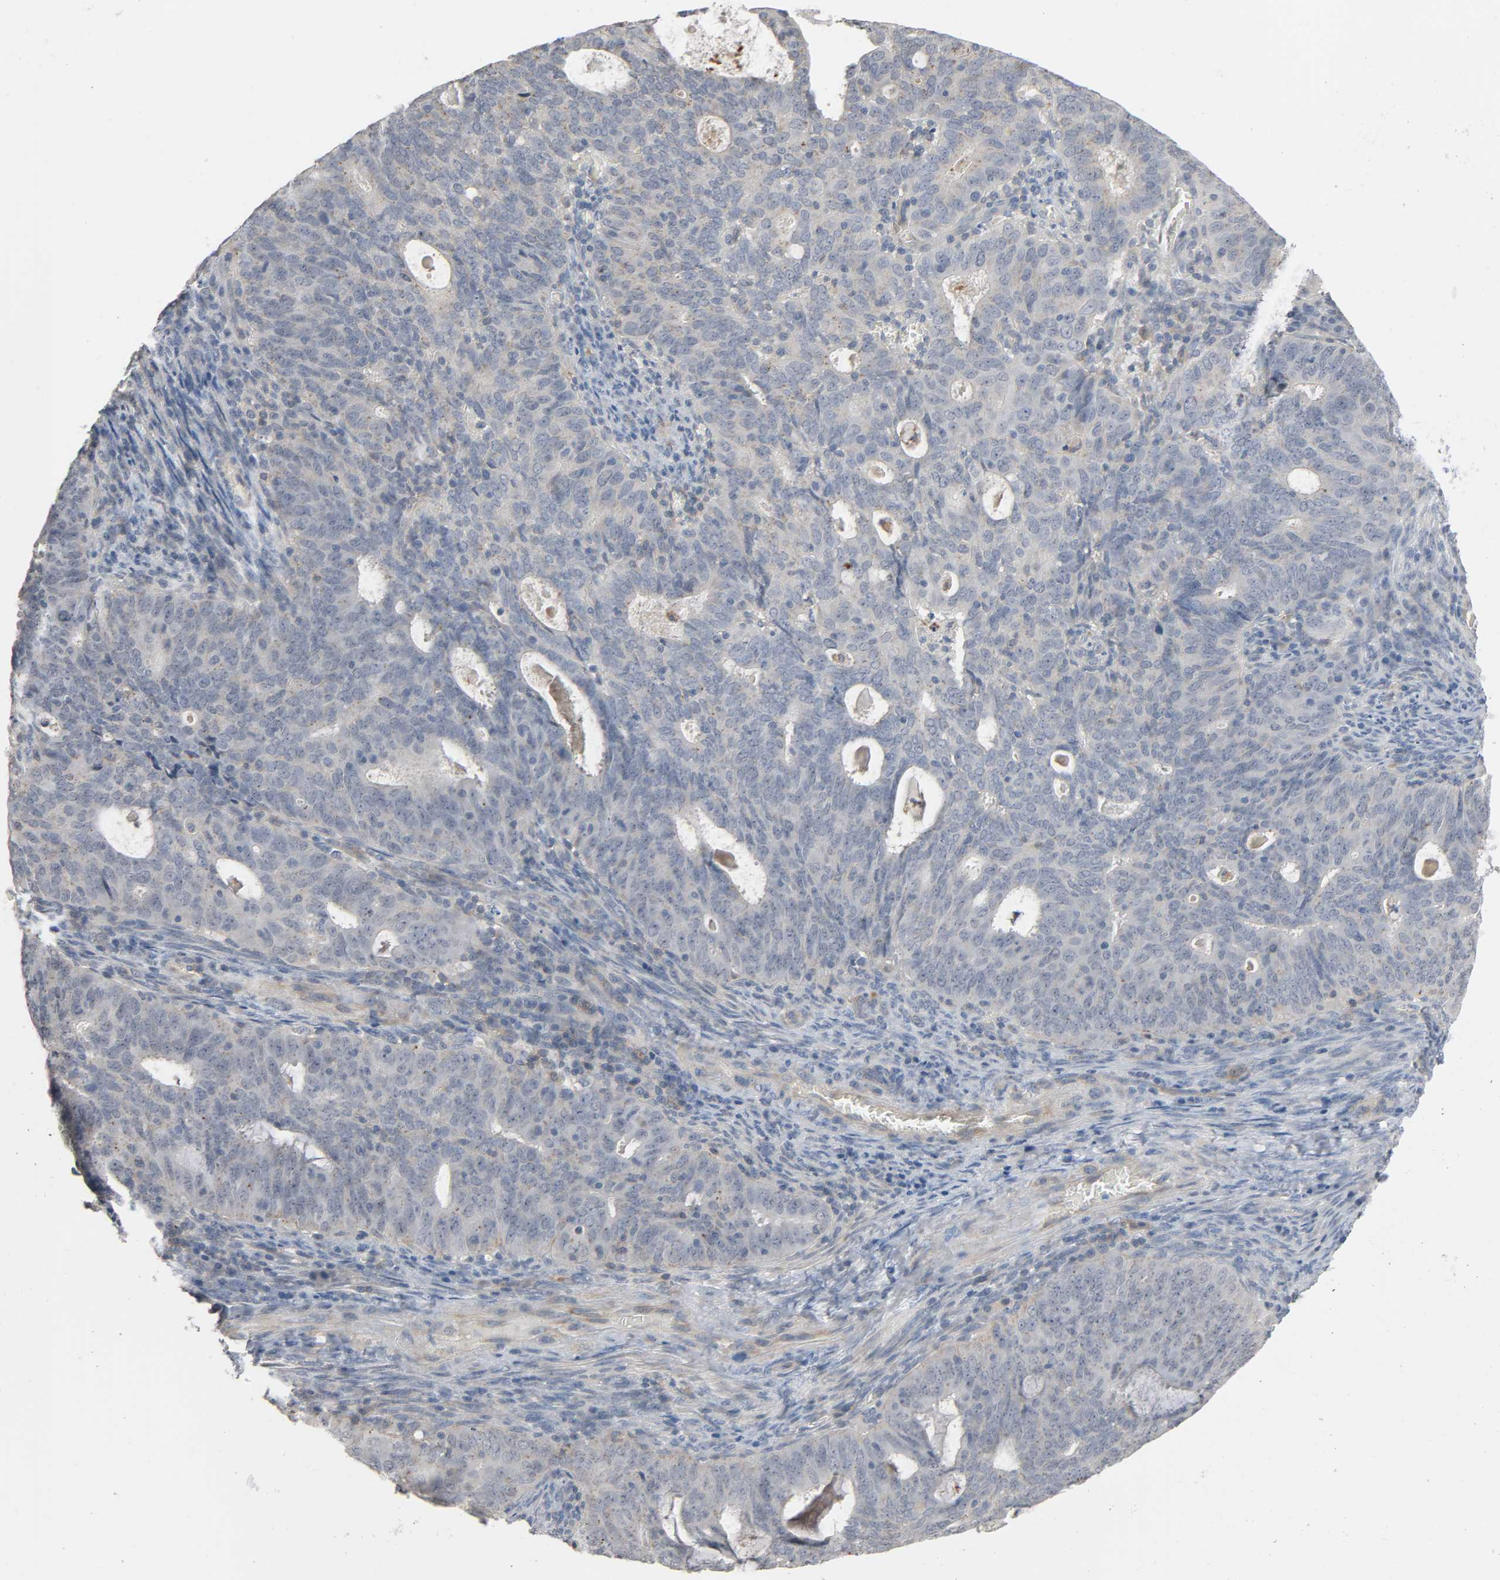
{"staining": {"intensity": "weak", "quantity": "<25%", "location": "cytoplasmic/membranous"}, "tissue": "cervical cancer", "cell_type": "Tumor cells", "image_type": "cancer", "snomed": [{"axis": "morphology", "description": "Adenocarcinoma, NOS"}, {"axis": "topography", "description": "Cervix"}], "caption": "High power microscopy micrograph of an IHC photomicrograph of adenocarcinoma (cervical), revealing no significant expression in tumor cells.", "gene": "CD4", "patient": {"sex": "female", "age": 44}}